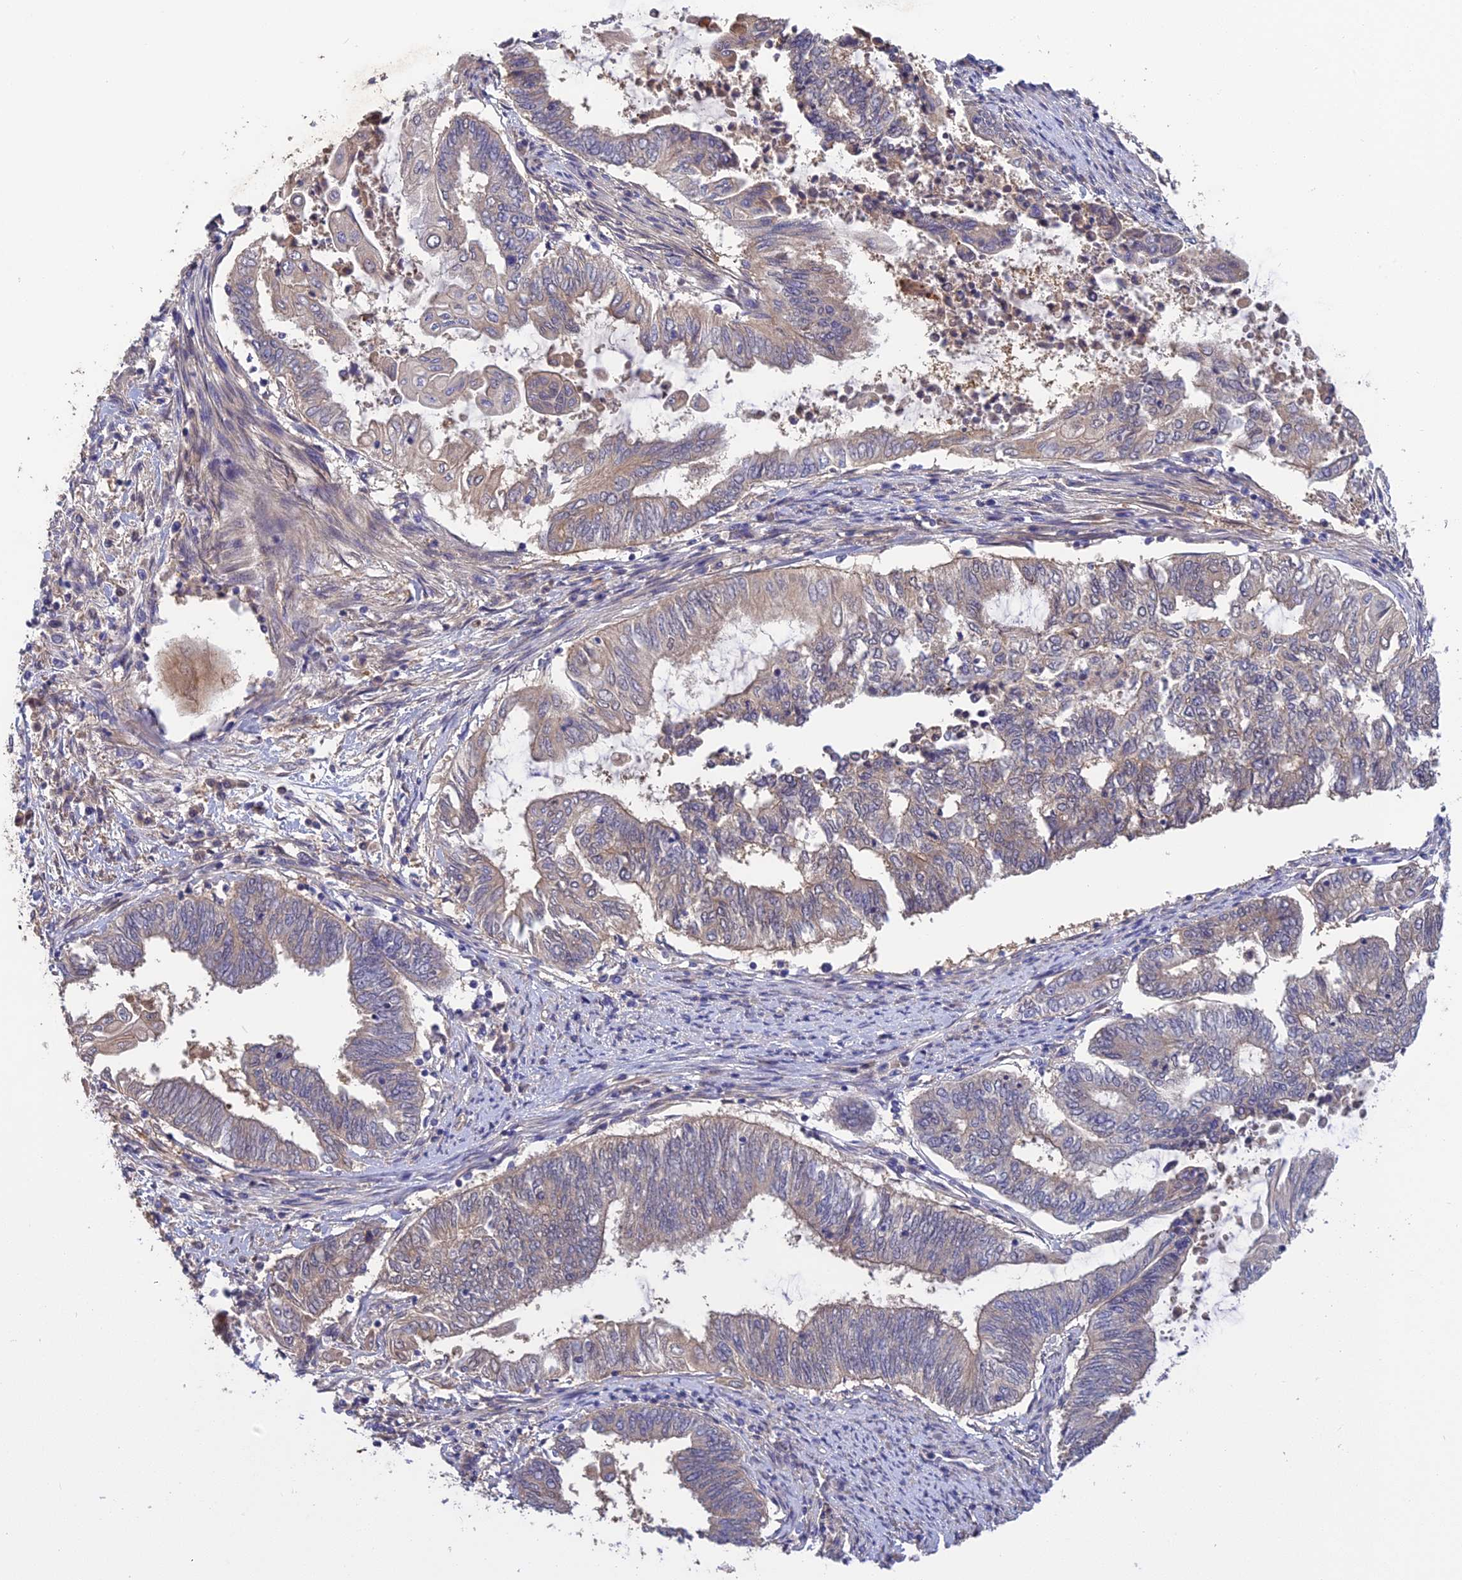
{"staining": {"intensity": "weak", "quantity": "<25%", "location": "cytoplasmic/membranous"}, "tissue": "endometrial cancer", "cell_type": "Tumor cells", "image_type": "cancer", "snomed": [{"axis": "morphology", "description": "Adenocarcinoma, NOS"}, {"axis": "topography", "description": "Uterus"}, {"axis": "topography", "description": "Endometrium"}], "caption": "A photomicrograph of endometrial adenocarcinoma stained for a protein reveals no brown staining in tumor cells. The staining is performed using DAB brown chromogen with nuclei counter-stained in using hematoxylin.", "gene": "PZP", "patient": {"sex": "female", "age": 70}}